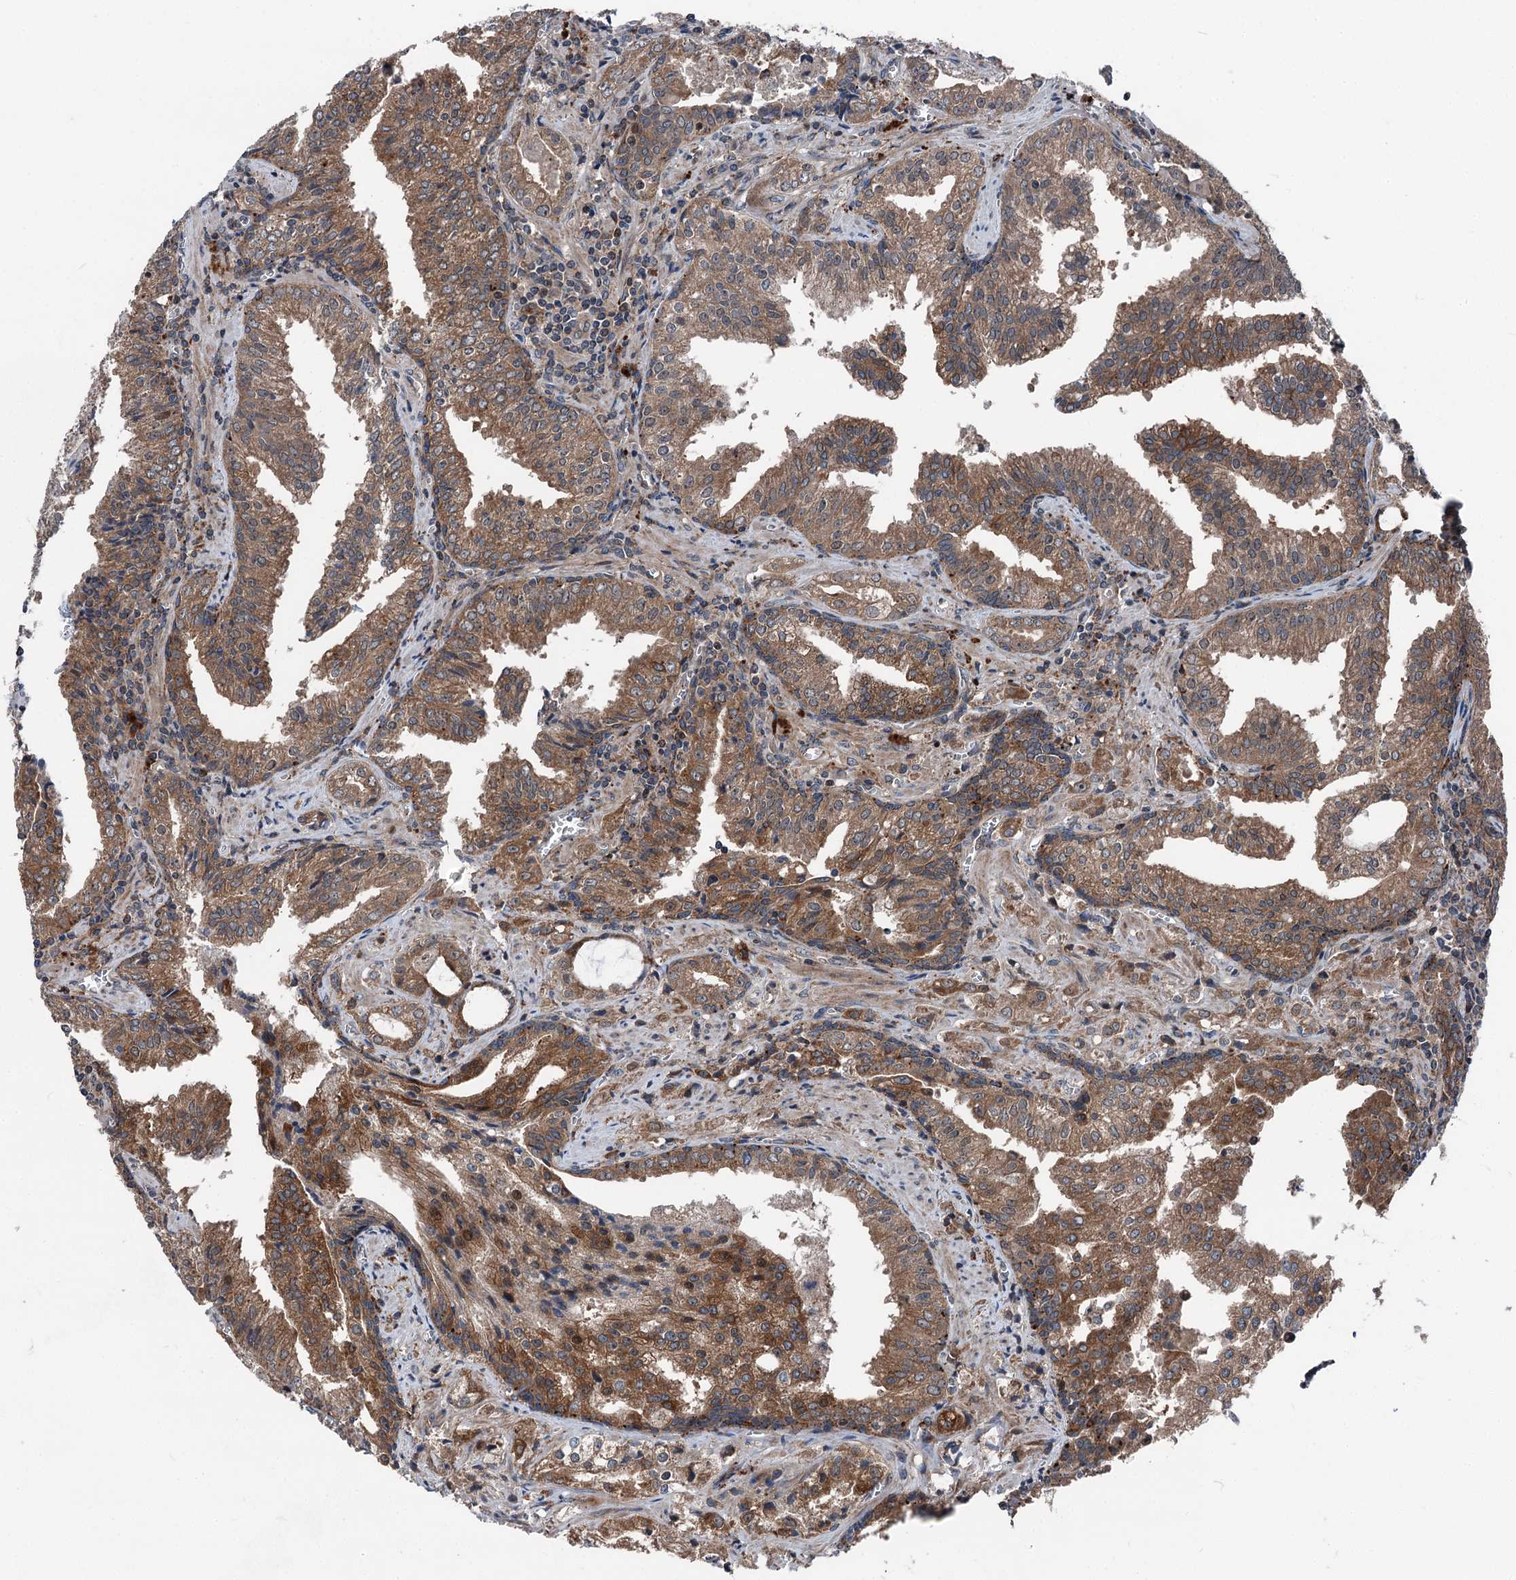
{"staining": {"intensity": "moderate", "quantity": ">75%", "location": "cytoplasmic/membranous"}, "tissue": "prostate cancer", "cell_type": "Tumor cells", "image_type": "cancer", "snomed": [{"axis": "morphology", "description": "Adenocarcinoma, High grade"}, {"axis": "topography", "description": "Prostate"}], "caption": "Immunohistochemistry (IHC) of prostate adenocarcinoma (high-grade) exhibits medium levels of moderate cytoplasmic/membranous positivity in approximately >75% of tumor cells.", "gene": "POLR1D", "patient": {"sex": "male", "age": 68}}